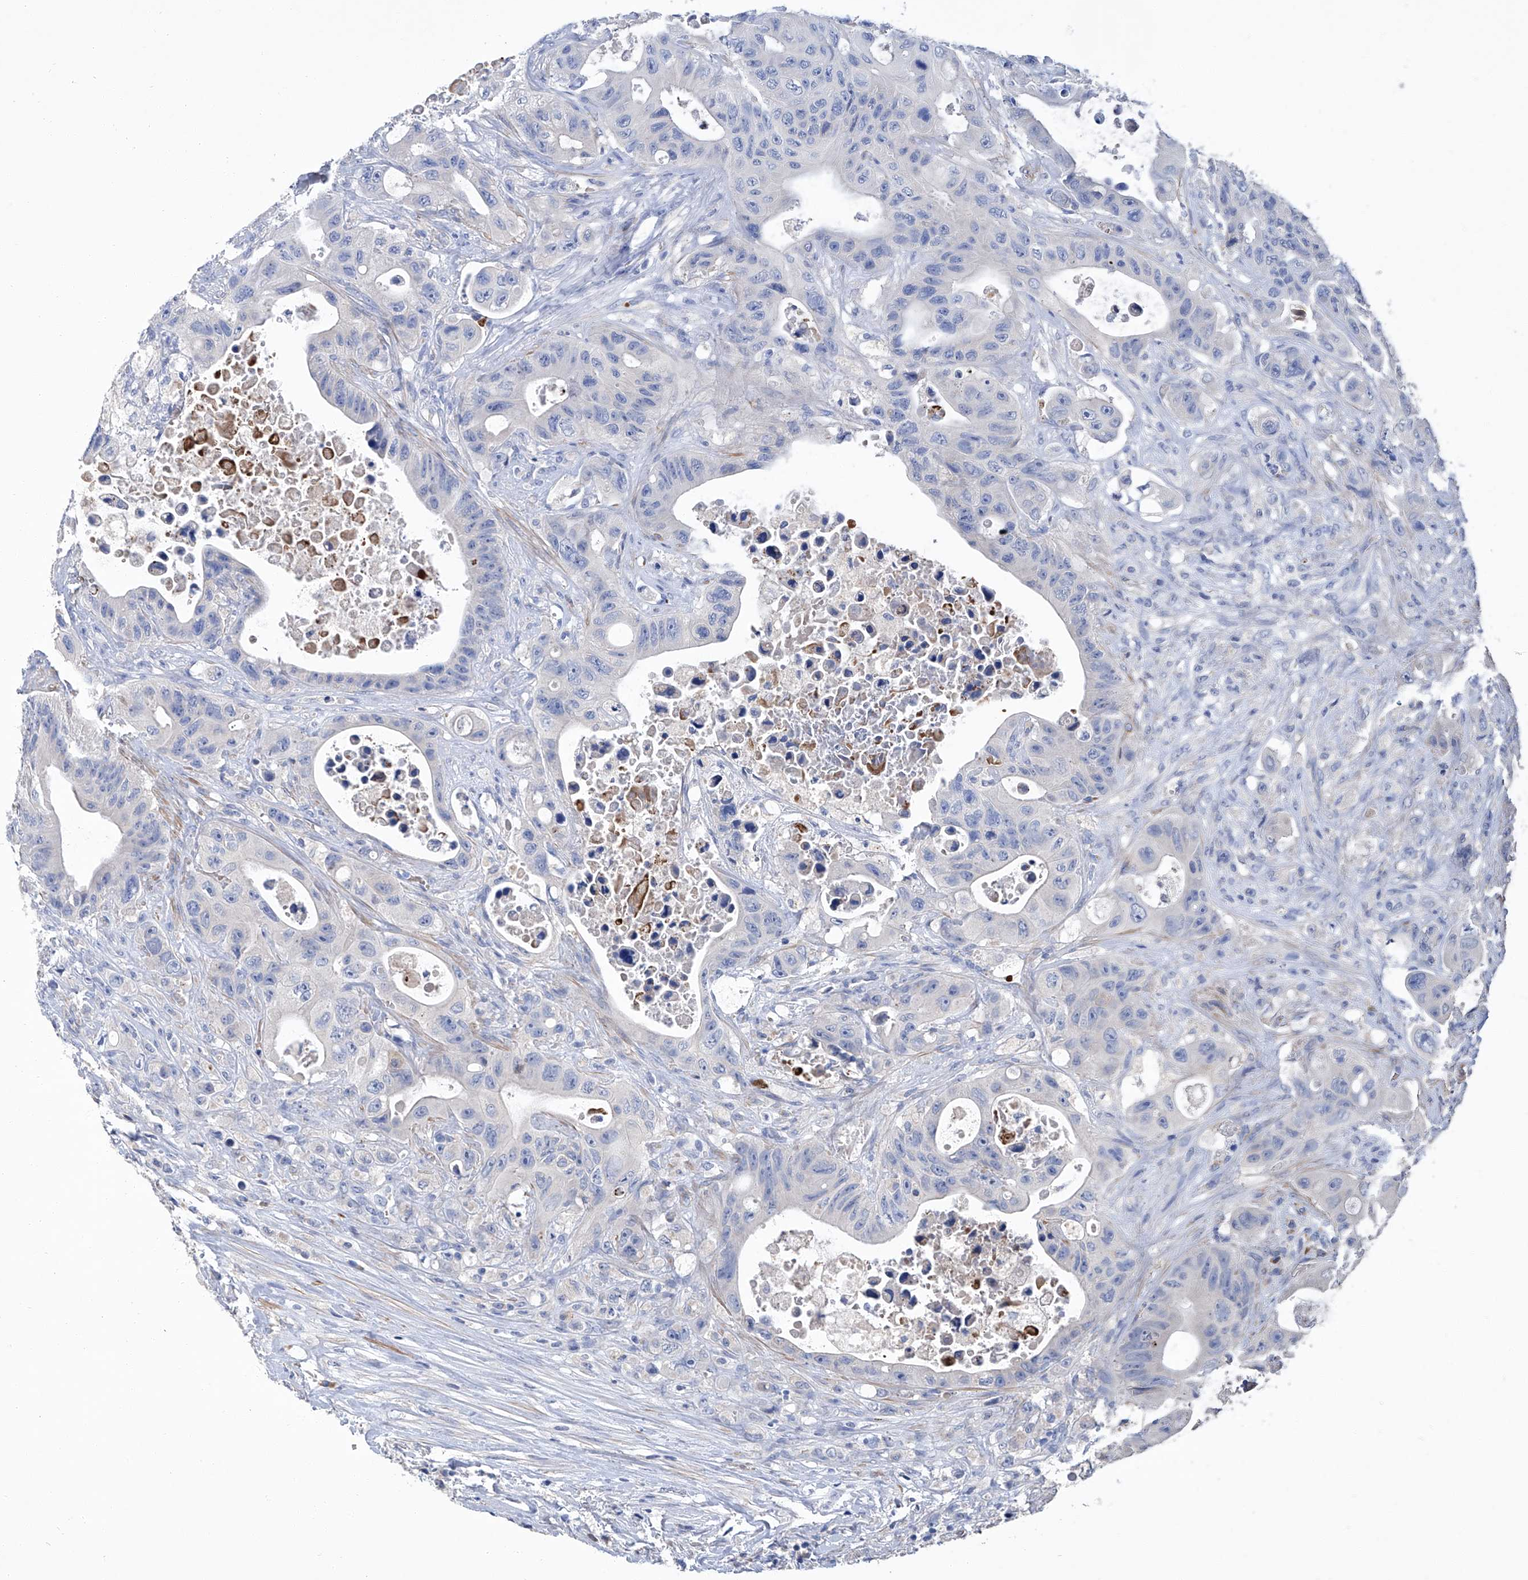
{"staining": {"intensity": "negative", "quantity": "none", "location": "none"}, "tissue": "colorectal cancer", "cell_type": "Tumor cells", "image_type": "cancer", "snomed": [{"axis": "morphology", "description": "Adenocarcinoma, NOS"}, {"axis": "topography", "description": "Colon"}], "caption": "This is a image of immunohistochemistry (IHC) staining of colorectal adenocarcinoma, which shows no staining in tumor cells. (DAB immunohistochemistry (IHC) with hematoxylin counter stain).", "gene": "GPT", "patient": {"sex": "female", "age": 46}}